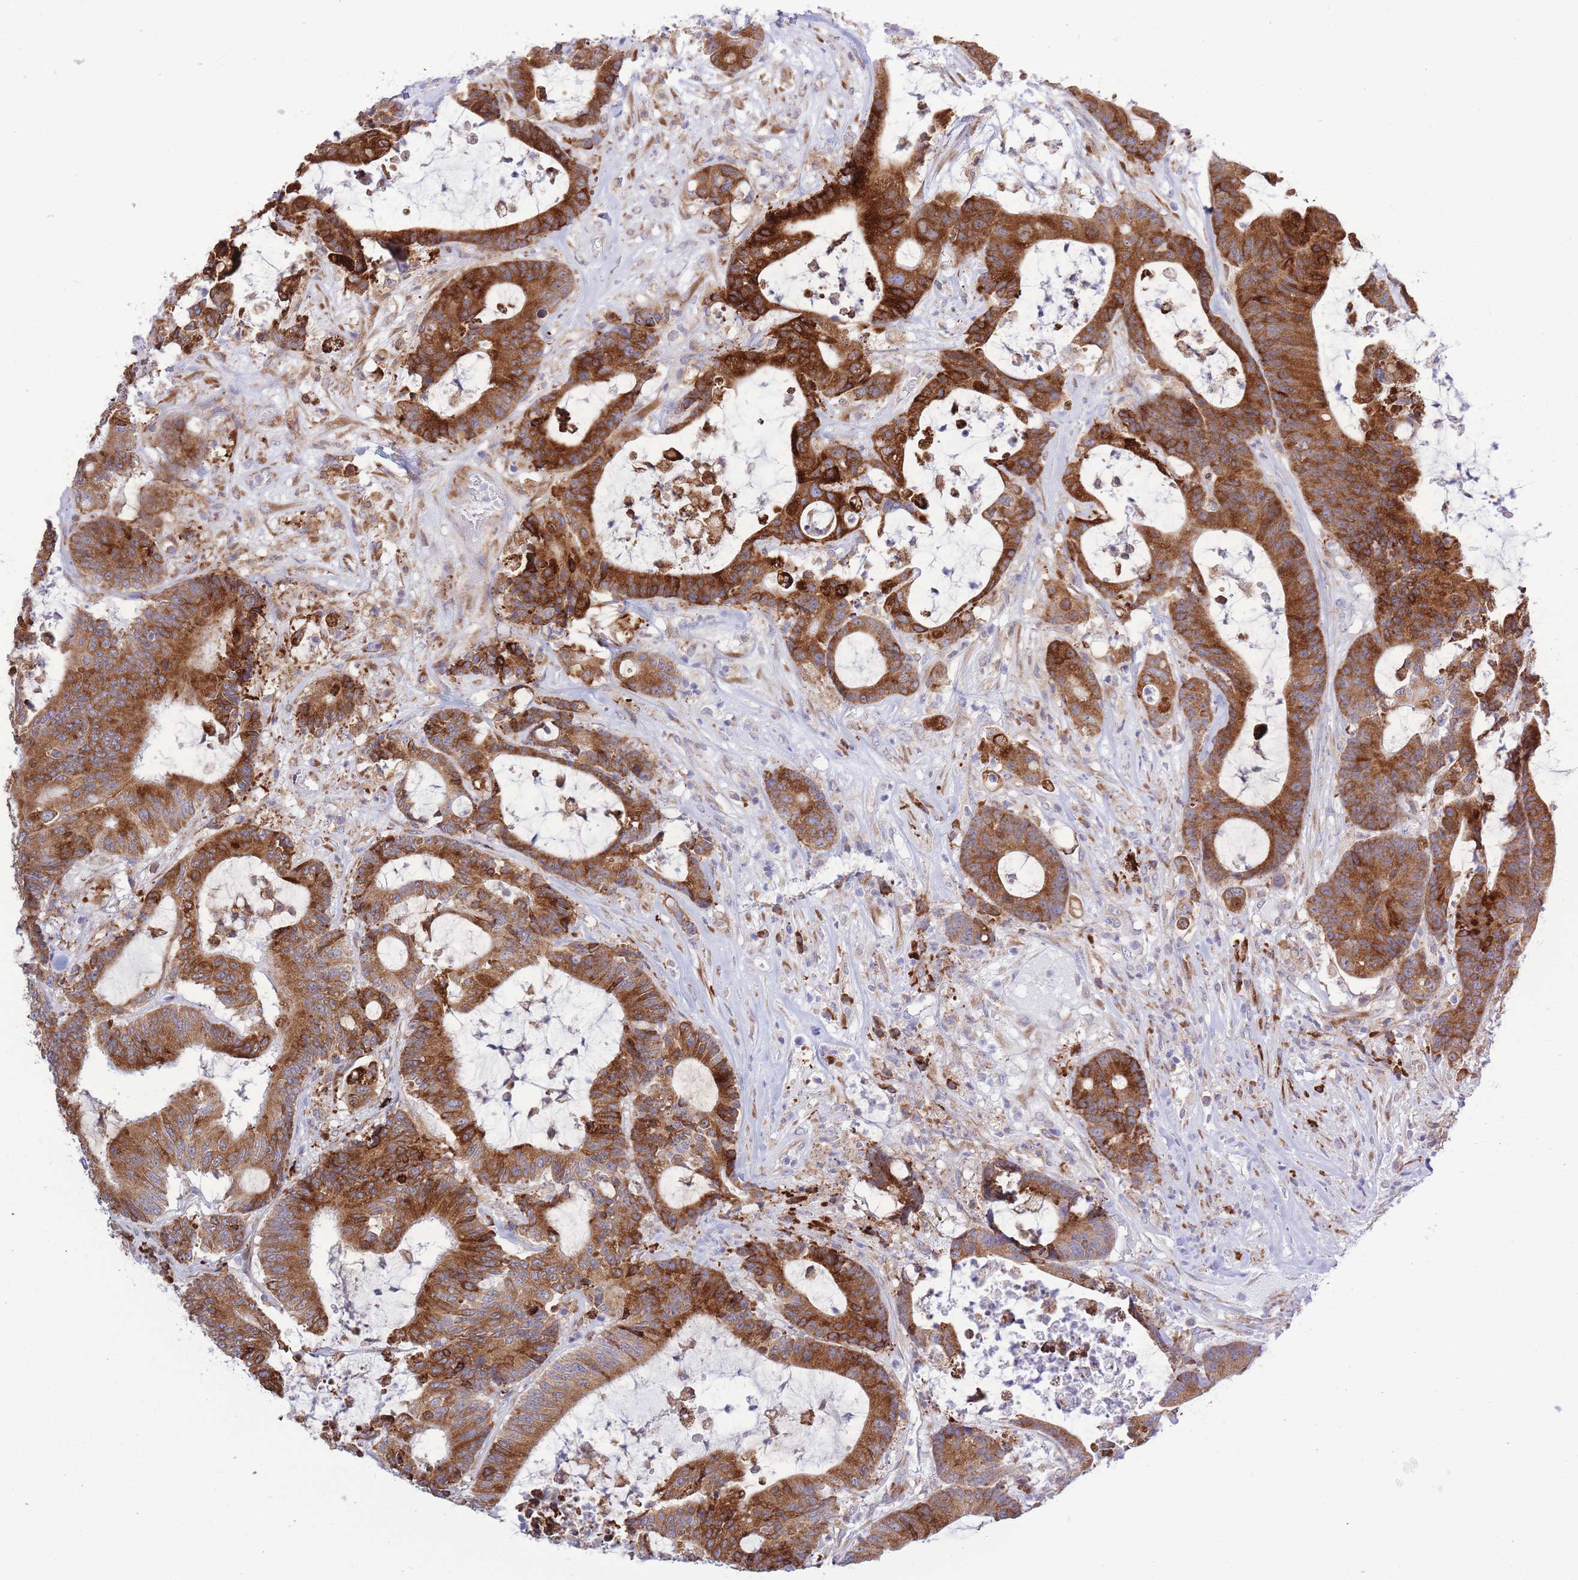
{"staining": {"intensity": "strong", "quantity": ">75%", "location": "cytoplasmic/membranous"}, "tissue": "colorectal cancer", "cell_type": "Tumor cells", "image_type": "cancer", "snomed": [{"axis": "morphology", "description": "Adenocarcinoma, NOS"}, {"axis": "topography", "description": "Colon"}], "caption": "Colorectal adenocarcinoma stained for a protein (brown) exhibits strong cytoplasmic/membranous positive positivity in about >75% of tumor cells.", "gene": "MYDGF", "patient": {"sex": "female", "age": 84}}